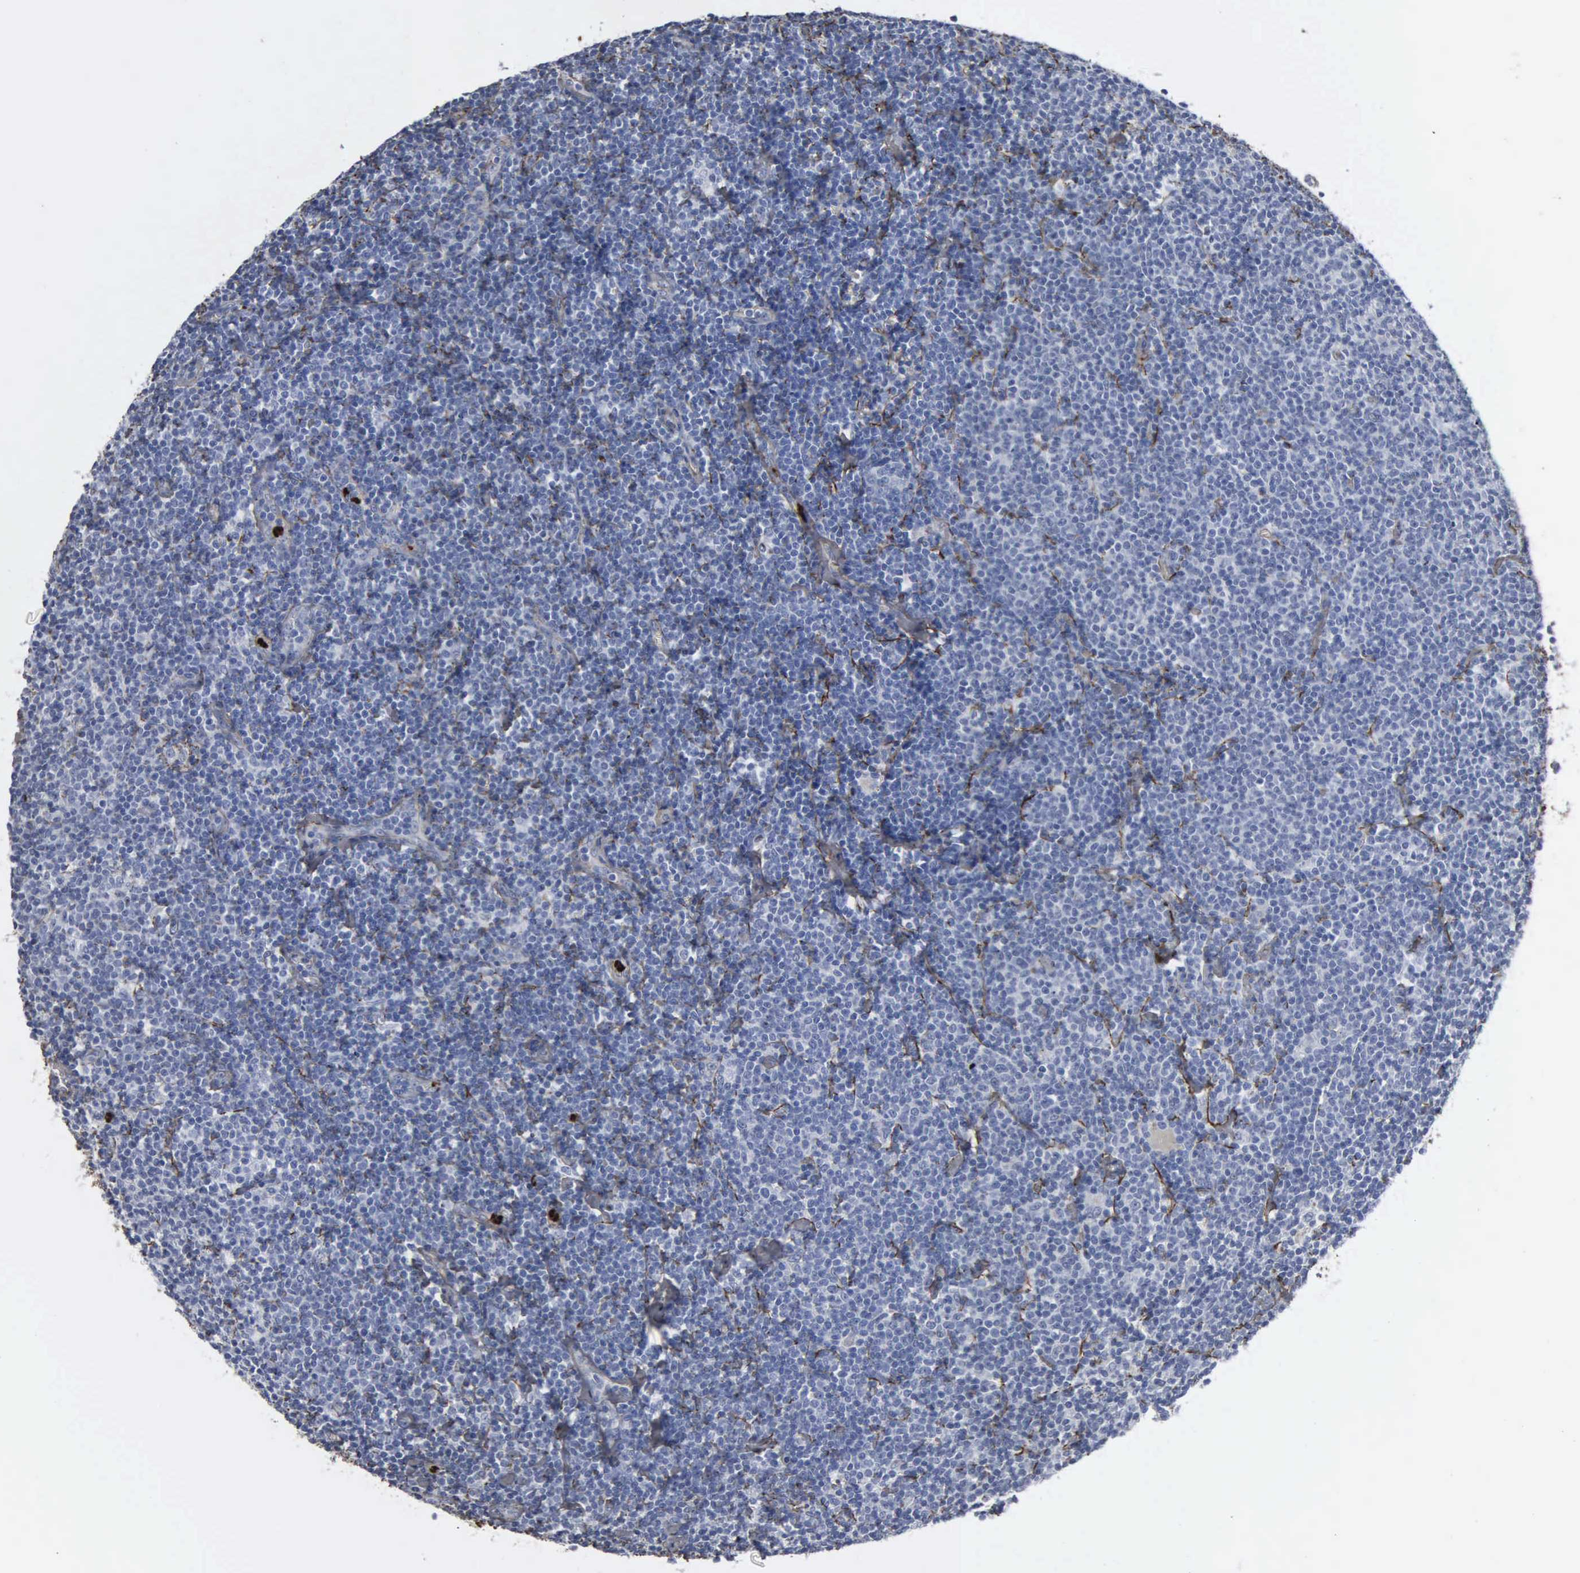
{"staining": {"intensity": "strong", "quantity": "<25%", "location": "cytoplasmic/membranous"}, "tissue": "lymphoma", "cell_type": "Tumor cells", "image_type": "cancer", "snomed": [{"axis": "morphology", "description": "Malignant lymphoma, non-Hodgkin's type, Low grade"}, {"axis": "topography", "description": "Lymph node"}], "caption": "Brown immunohistochemical staining in low-grade malignant lymphoma, non-Hodgkin's type exhibits strong cytoplasmic/membranous expression in about <25% of tumor cells.", "gene": "FN1", "patient": {"sex": "male", "age": 65}}